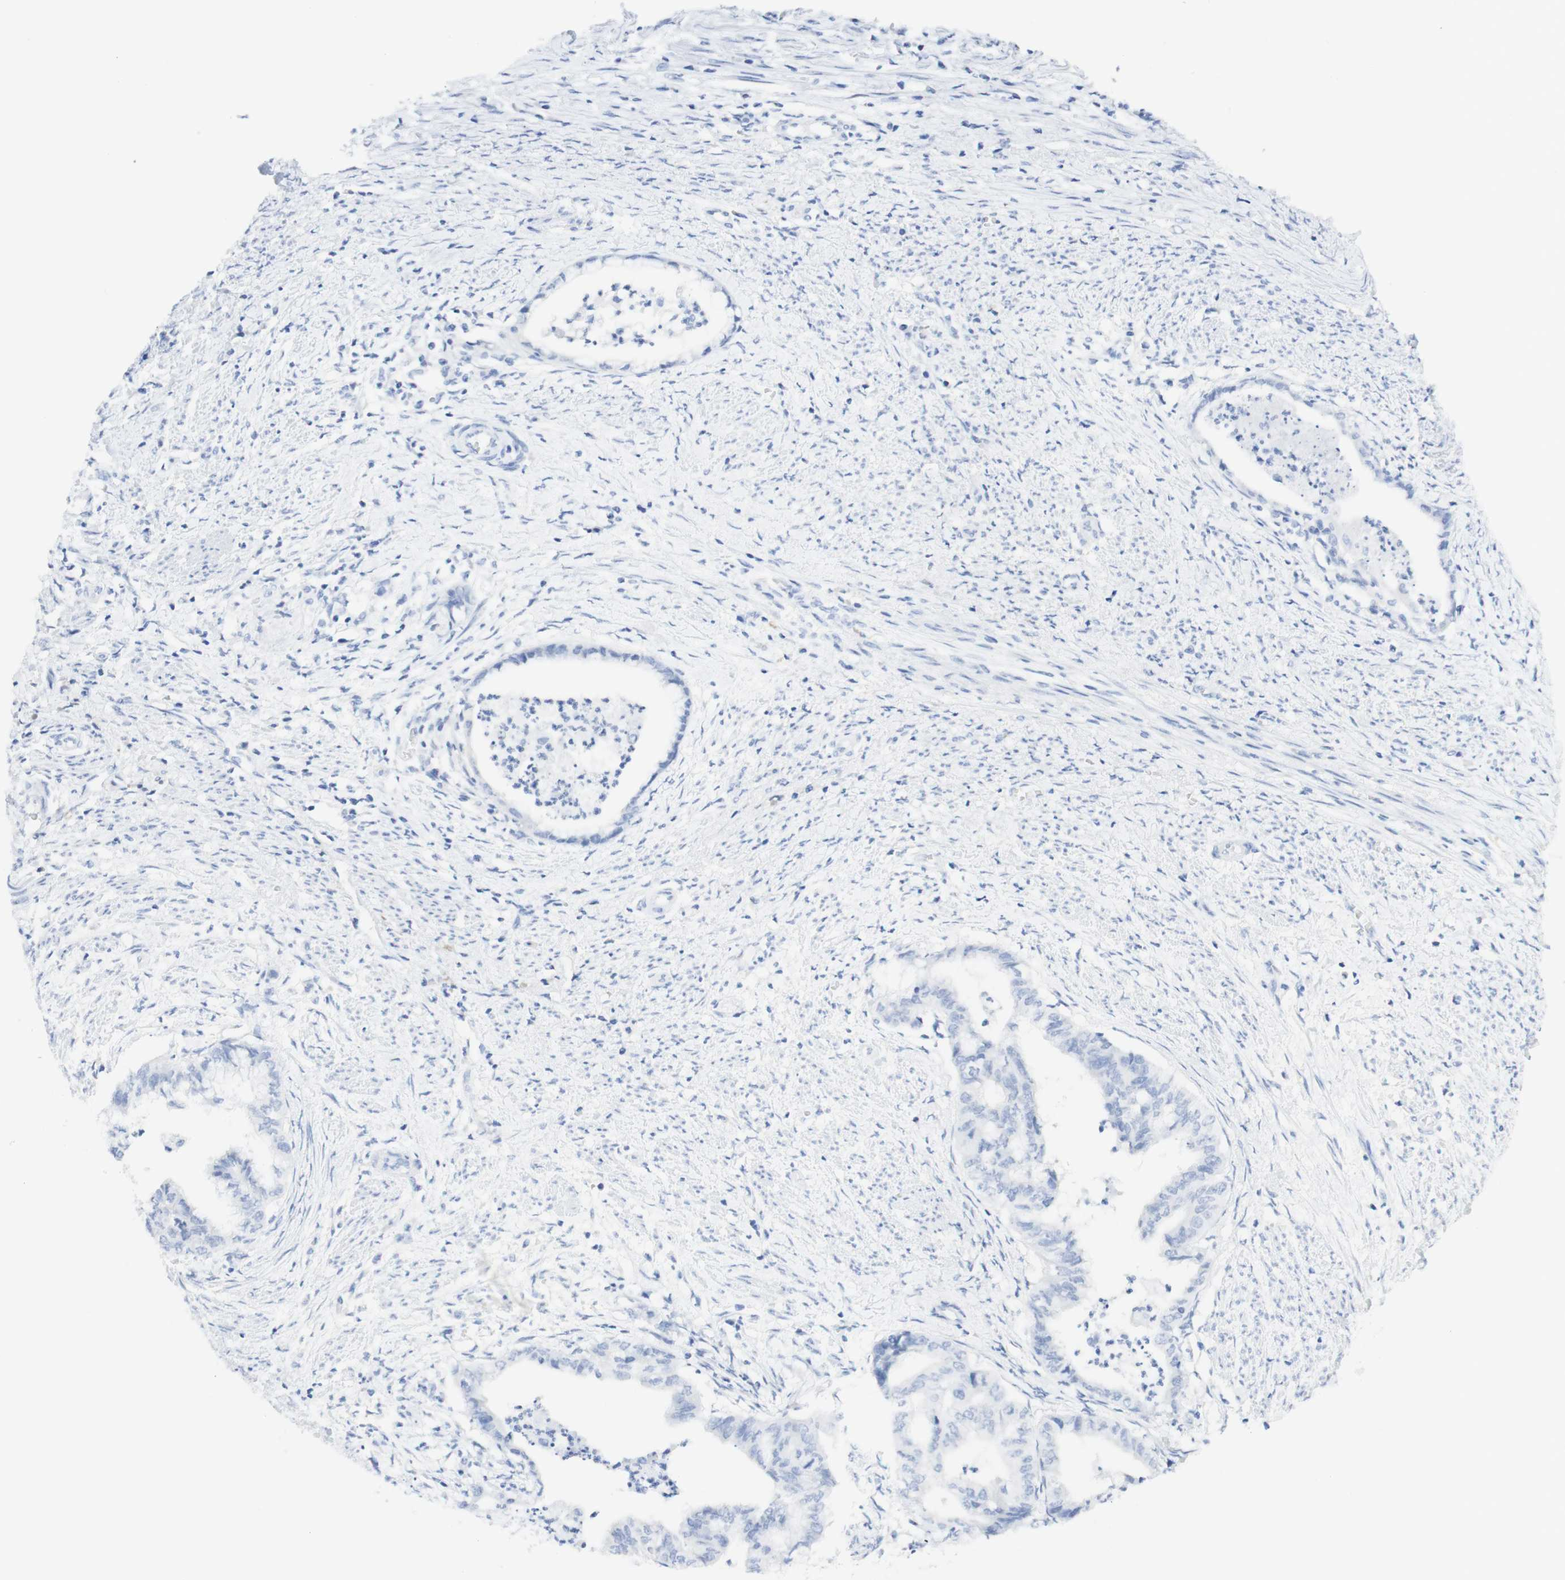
{"staining": {"intensity": "negative", "quantity": "none", "location": "none"}, "tissue": "endometrial cancer", "cell_type": "Tumor cells", "image_type": "cancer", "snomed": [{"axis": "morphology", "description": "Necrosis, NOS"}, {"axis": "morphology", "description": "Adenocarcinoma, NOS"}, {"axis": "topography", "description": "Endometrium"}], "caption": "Immunohistochemical staining of endometrial cancer (adenocarcinoma) demonstrates no significant expression in tumor cells. Nuclei are stained in blue.", "gene": "TPO", "patient": {"sex": "female", "age": 79}}